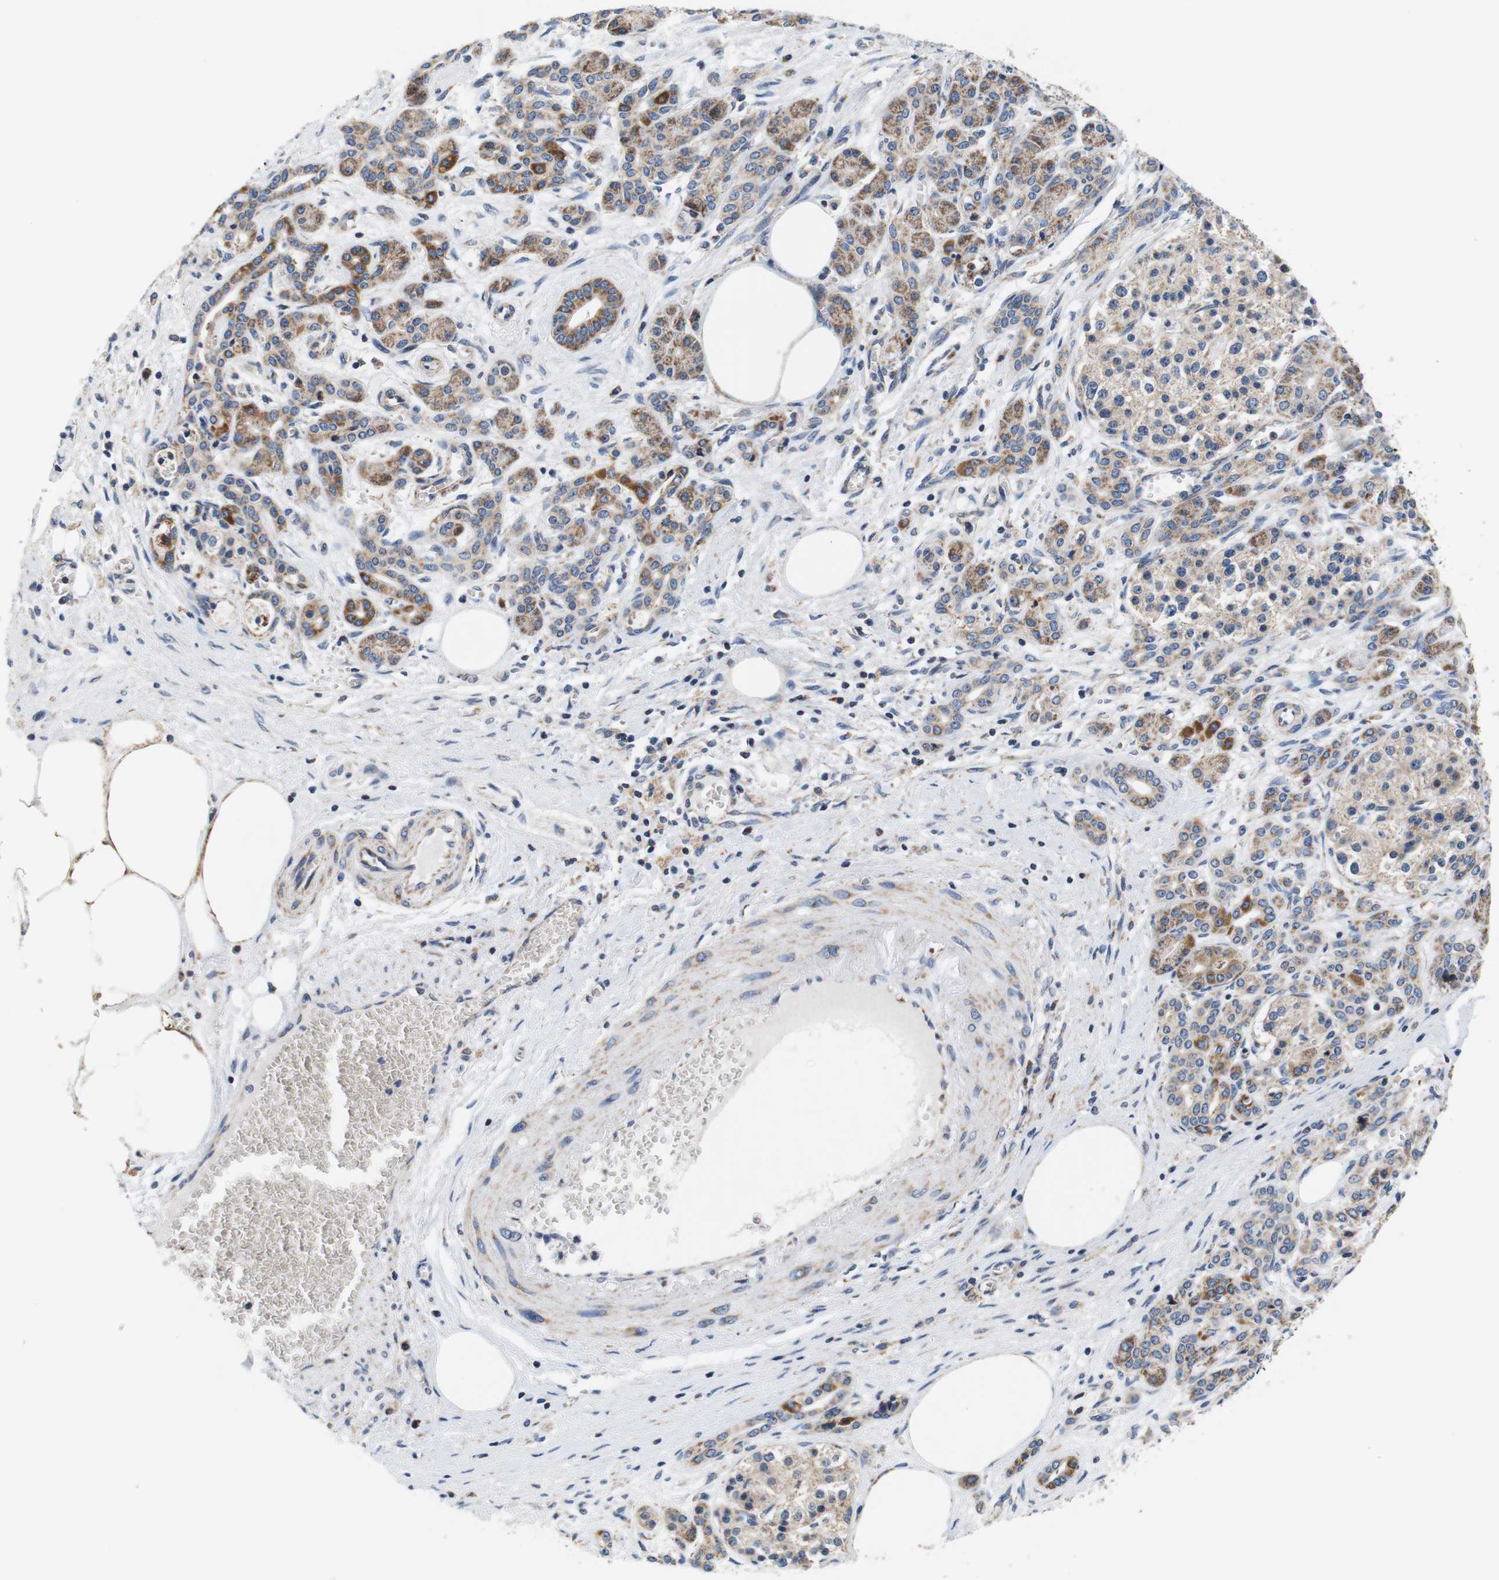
{"staining": {"intensity": "moderate", "quantity": ">75%", "location": "cytoplasmic/membranous"}, "tissue": "pancreatic cancer", "cell_type": "Tumor cells", "image_type": "cancer", "snomed": [{"axis": "morphology", "description": "Adenocarcinoma, NOS"}, {"axis": "topography", "description": "Pancreas"}], "caption": "An IHC image of tumor tissue is shown. Protein staining in brown highlights moderate cytoplasmic/membranous positivity in pancreatic adenocarcinoma within tumor cells.", "gene": "LRP4", "patient": {"sex": "female", "age": 70}}